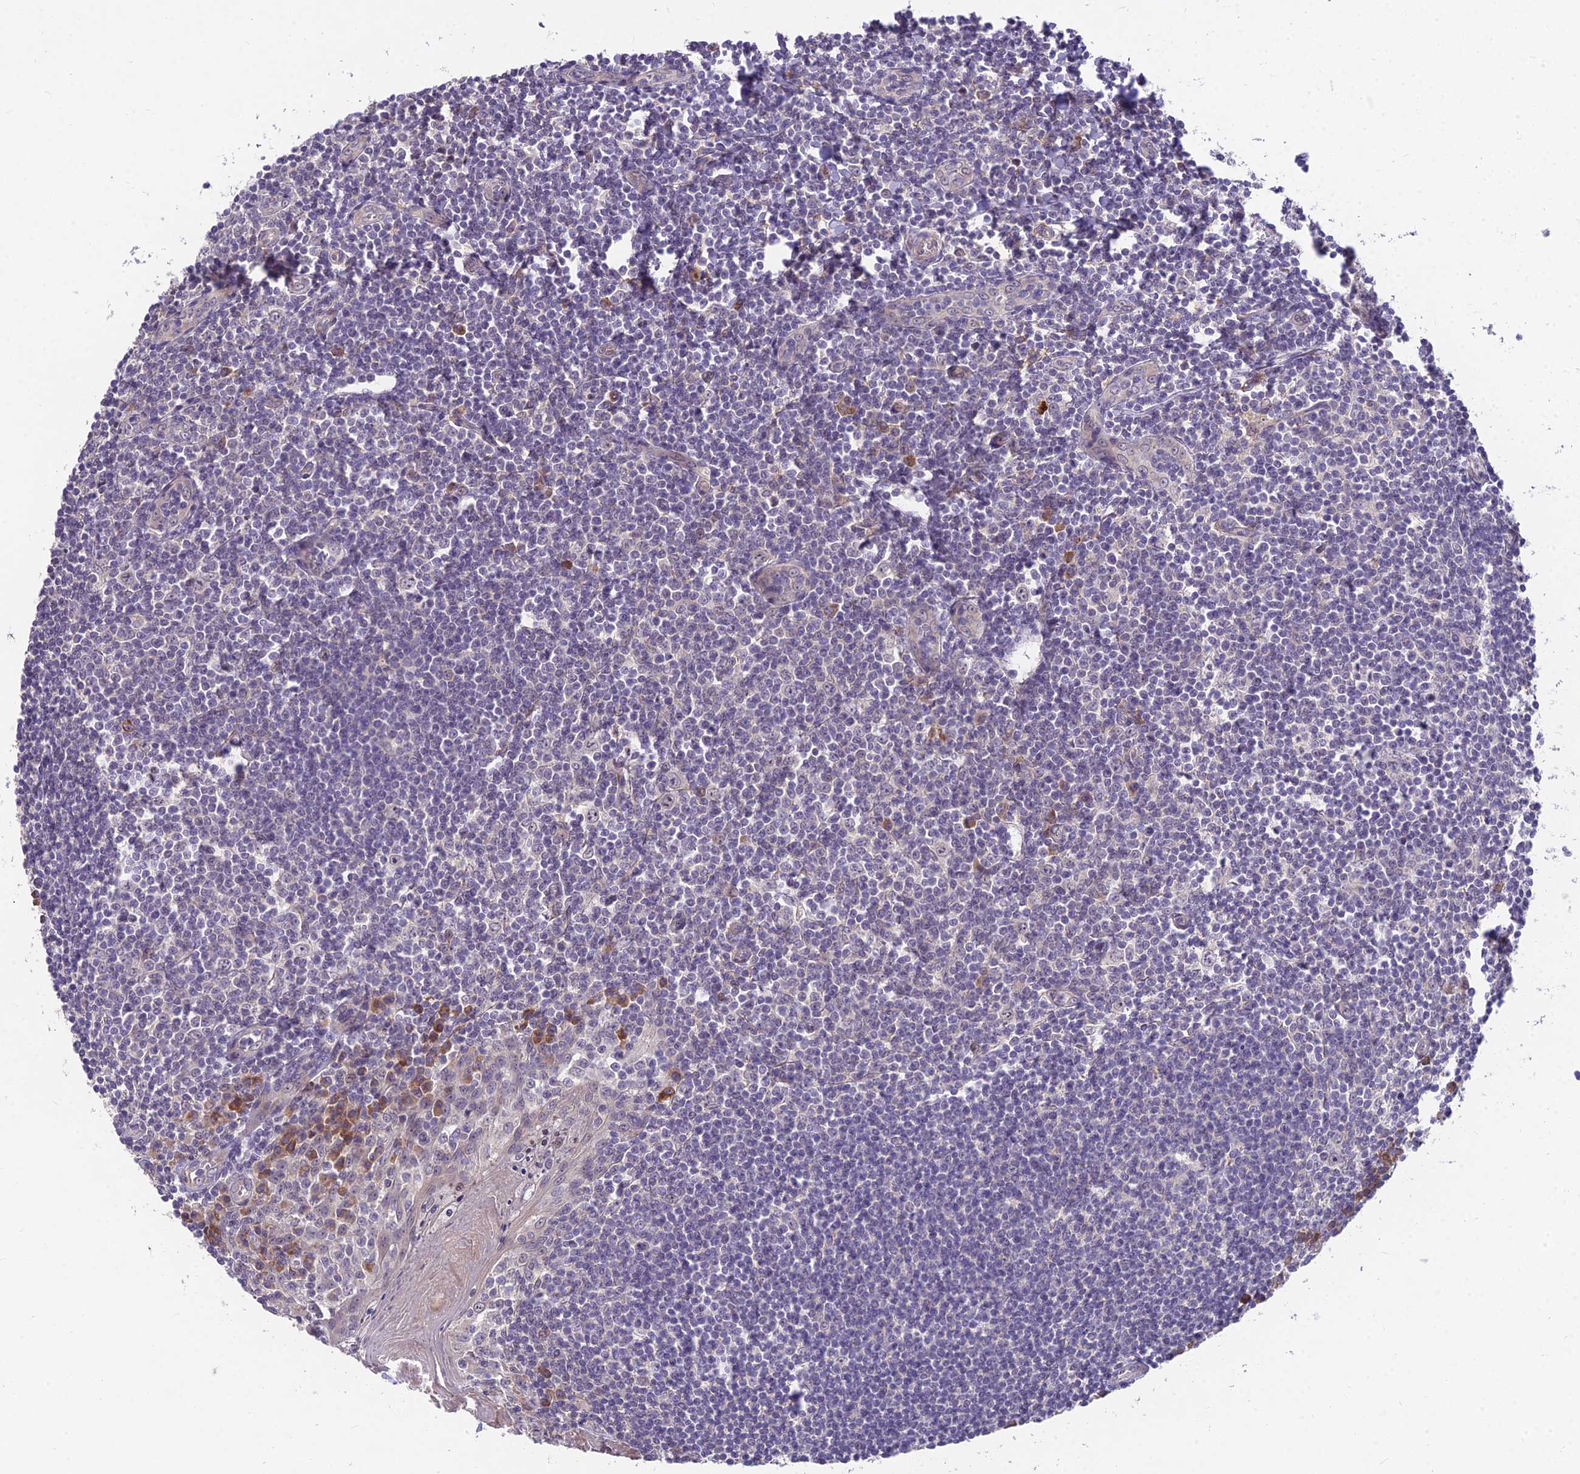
{"staining": {"intensity": "negative", "quantity": "none", "location": "none"}, "tissue": "tonsil", "cell_type": "Germinal center cells", "image_type": "normal", "snomed": [{"axis": "morphology", "description": "Normal tissue, NOS"}, {"axis": "topography", "description": "Tonsil"}], "caption": "Protein analysis of normal tonsil demonstrates no significant positivity in germinal center cells.", "gene": "ZNF333", "patient": {"sex": "male", "age": 27}}